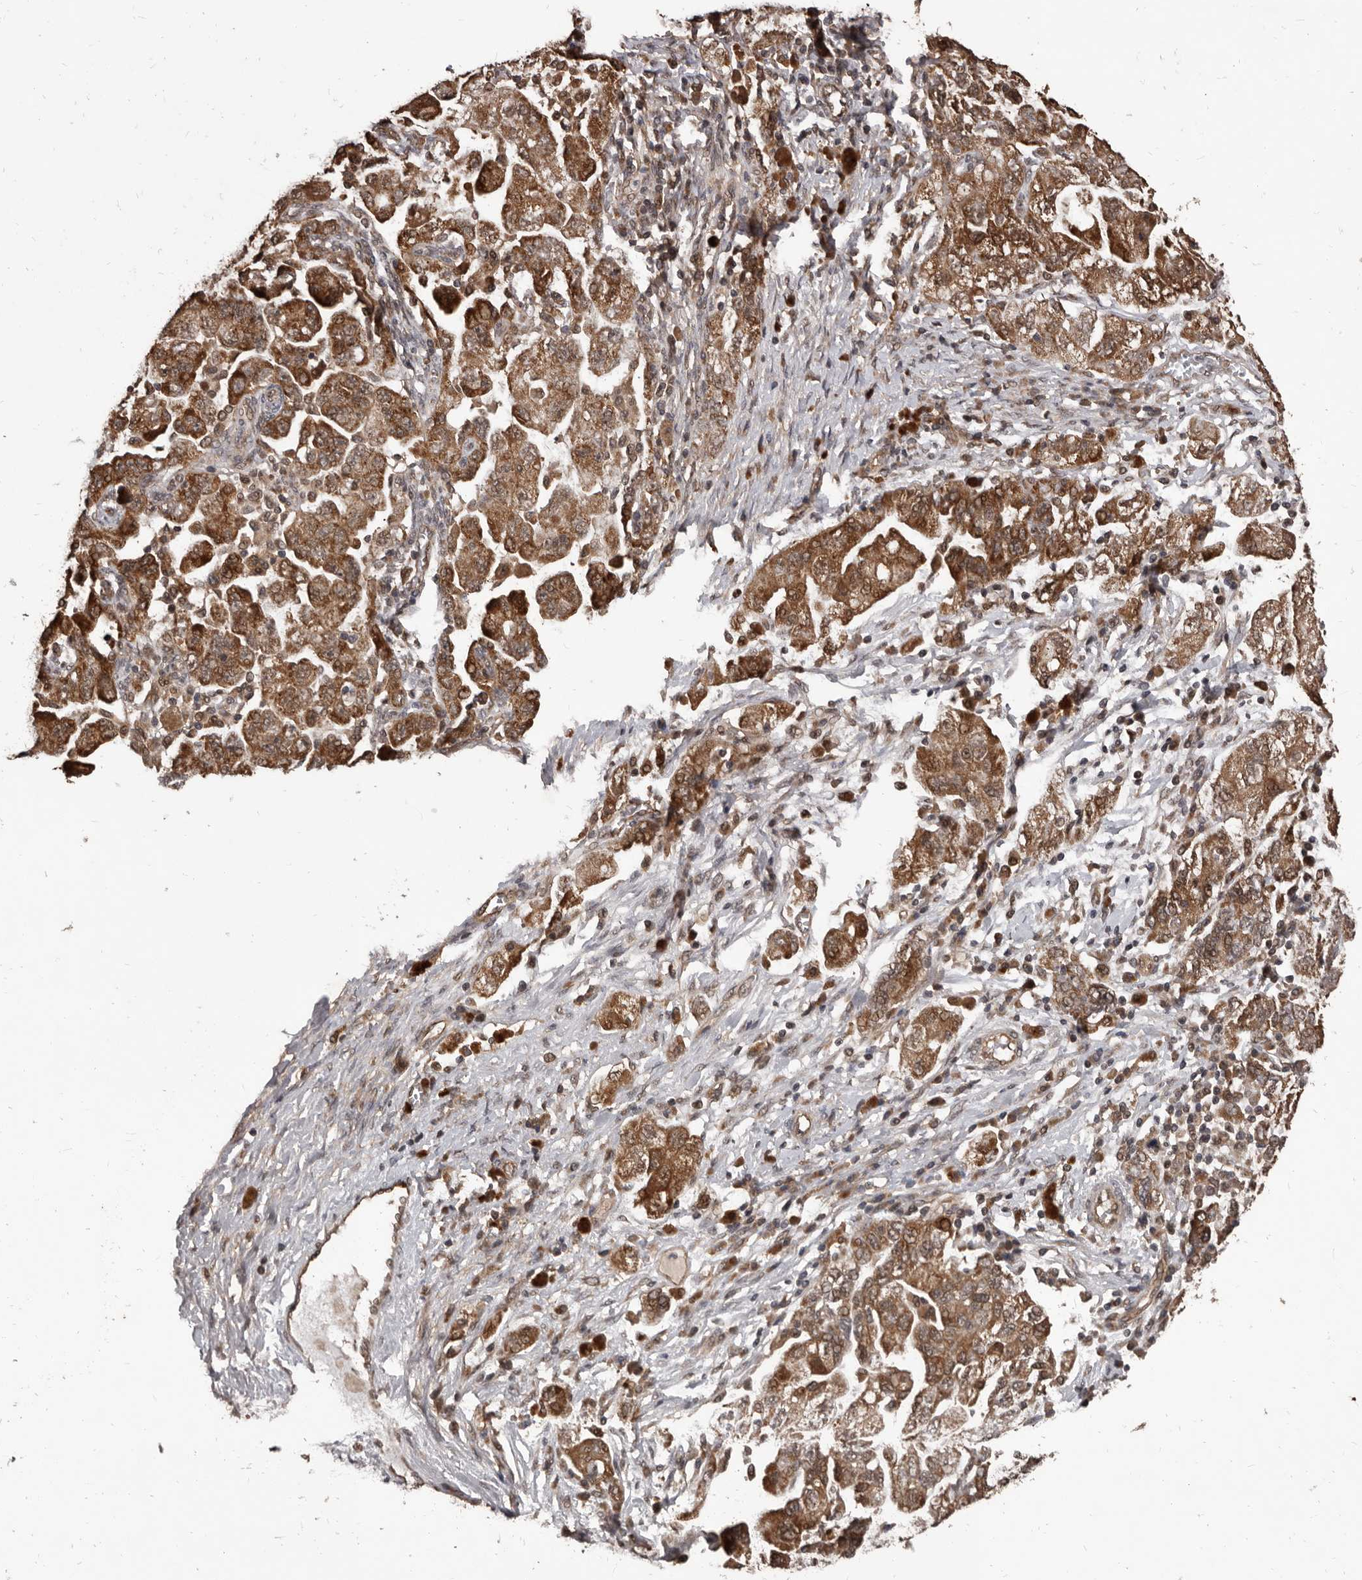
{"staining": {"intensity": "moderate", "quantity": ">75%", "location": "cytoplasmic/membranous,nuclear"}, "tissue": "ovarian cancer", "cell_type": "Tumor cells", "image_type": "cancer", "snomed": [{"axis": "morphology", "description": "Carcinoma, NOS"}, {"axis": "morphology", "description": "Cystadenocarcinoma, serous, NOS"}, {"axis": "topography", "description": "Ovary"}], "caption": "Brown immunohistochemical staining in human ovarian serous cystadenocarcinoma exhibits moderate cytoplasmic/membranous and nuclear staining in approximately >75% of tumor cells.", "gene": "AHR", "patient": {"sex": "female", "age": 69}}